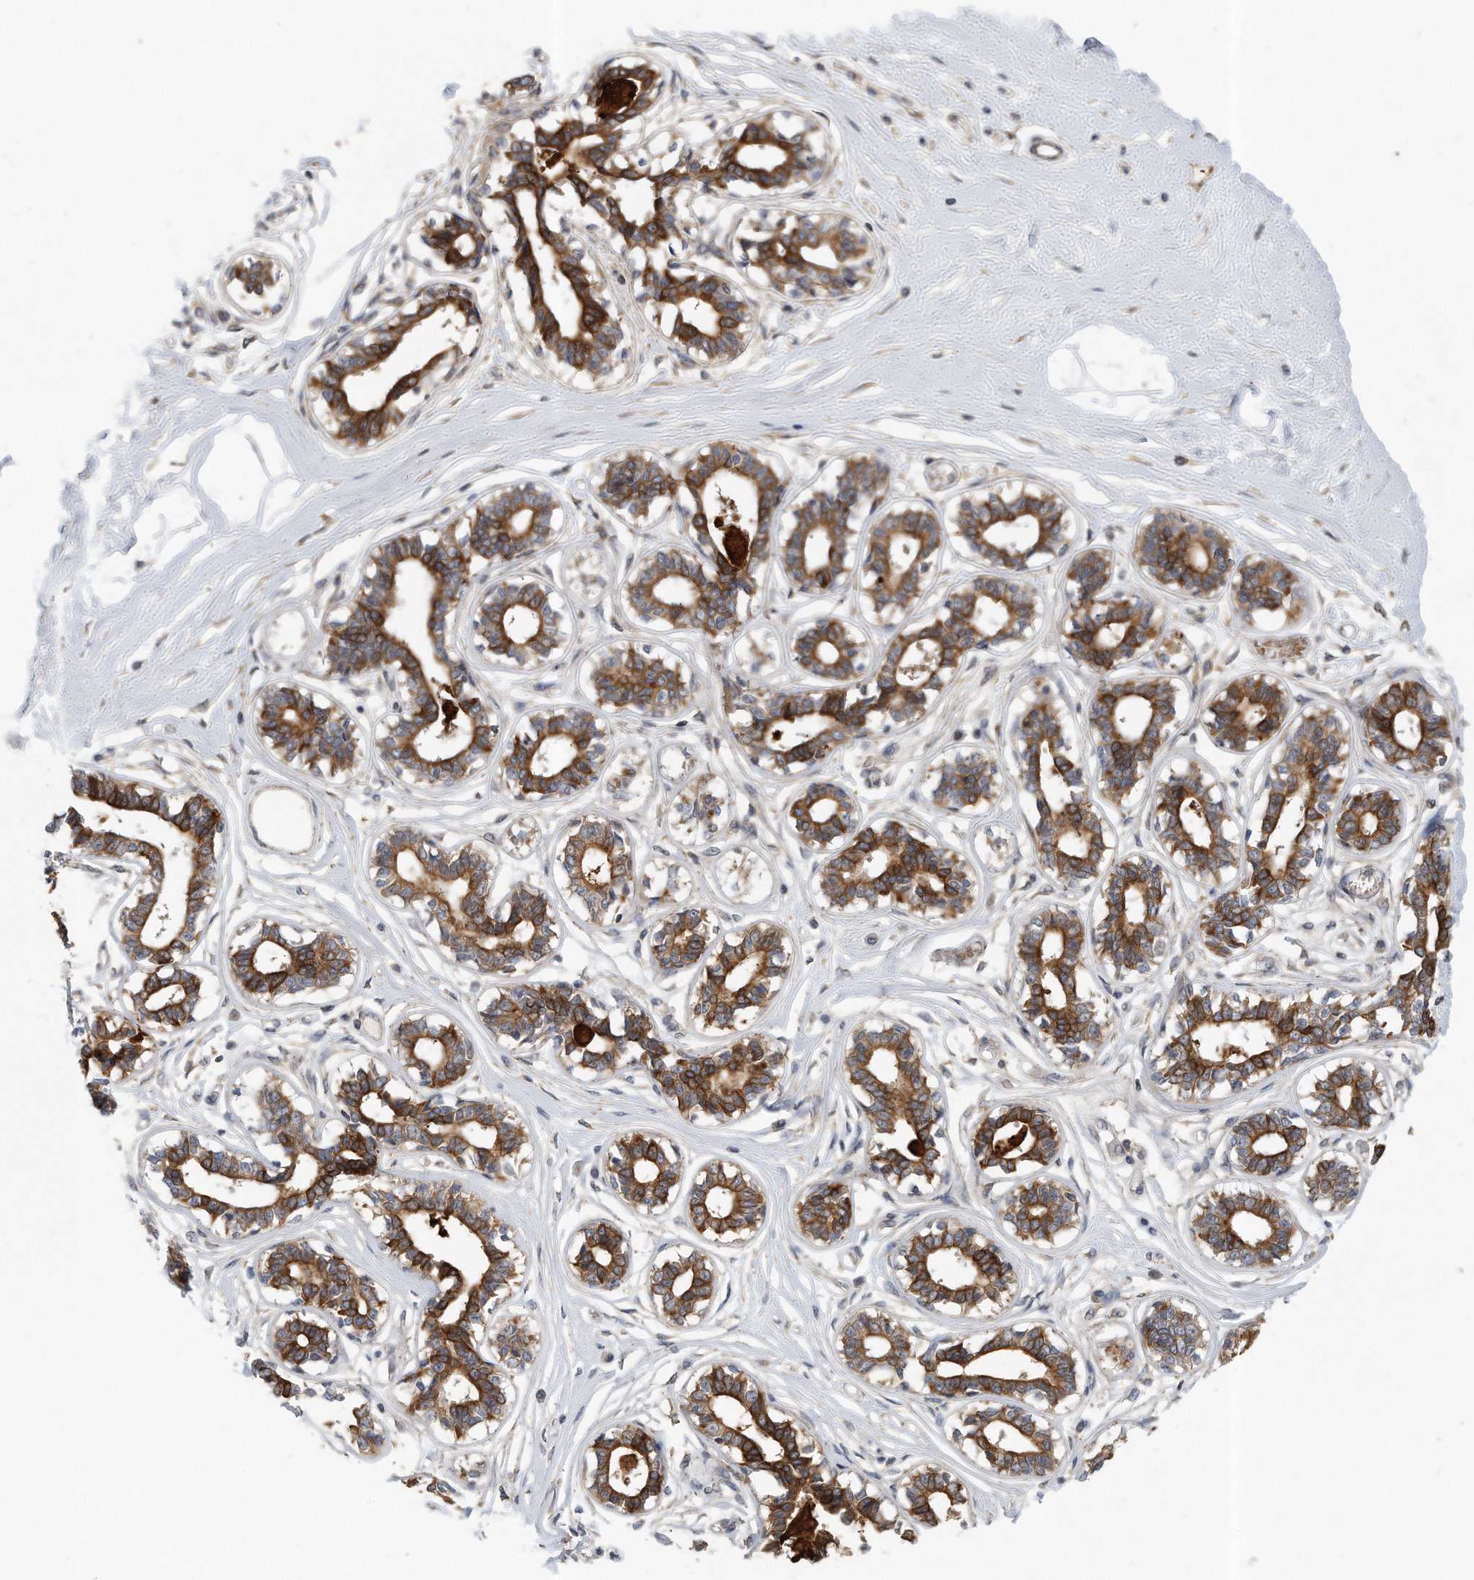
{"staining": {"intensity": "negative", "quantity": "none", "location": "none"}, "tissue": "breast", "cell_type": "Adipocytes", "image_type": "normal", "snomed": [{"axis": "morphology", "description": "Normal tissue, NOS"}, {"axis": "topography", "description": "Breast"}], "caption": "The photomicrograph exhibits no staining of adipocytes in benign breast.", "gene": "PCDH8", "patient": {"sex": "female", "age": 45}}